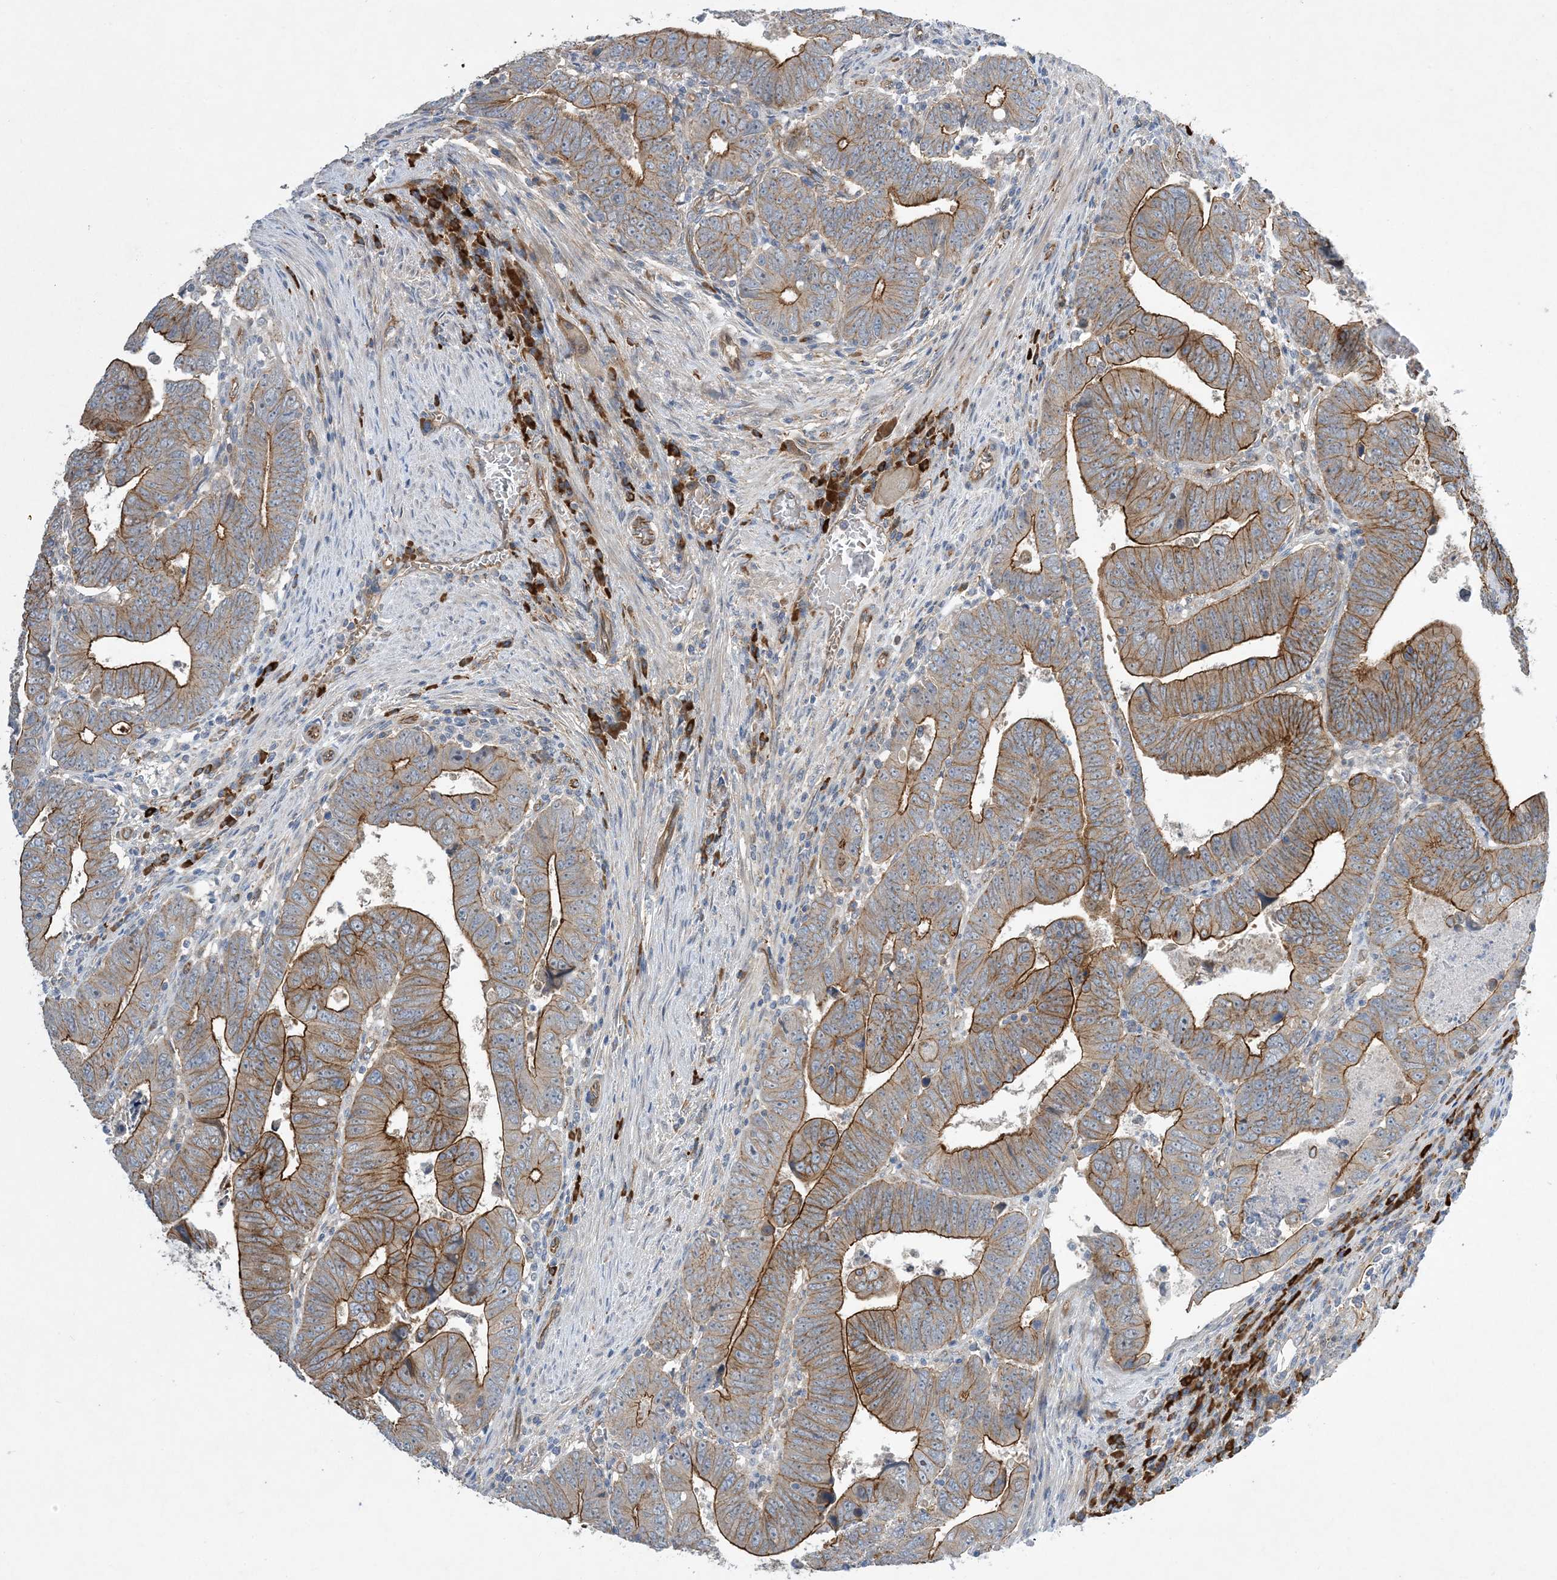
{"staining": {"intensity": "strong", "quantity": ">75%", "location": "cytoplasmic/membranous"}, "tissue": "colorectal cancer", "cell_type": "Tumor cells", "image_type": "cancer", "snomed": [{"axis": "morphology", "description": "Normal tissue, NOS"}, {"axis": "morphology", "description": "Adenocarcinoma, NOS"}, {"axis": "topography", "description": "Rectum"}], "caption": "An immunohistochemistry (IHC) histopathology image of neoplastic tissue is shown. Protein staining in brown shows strong cytoplasmic/membranous positivity in adenocarcinoma (colorectal) within tumor cells. Using DAB (3,3'-diaminobenzidine) (brown) and hematoxylin (blue) stains, captured at high magnification using brightfield microscopy.", "gene": "AOC1", "patient": {"sex": "female", "age": 65}}